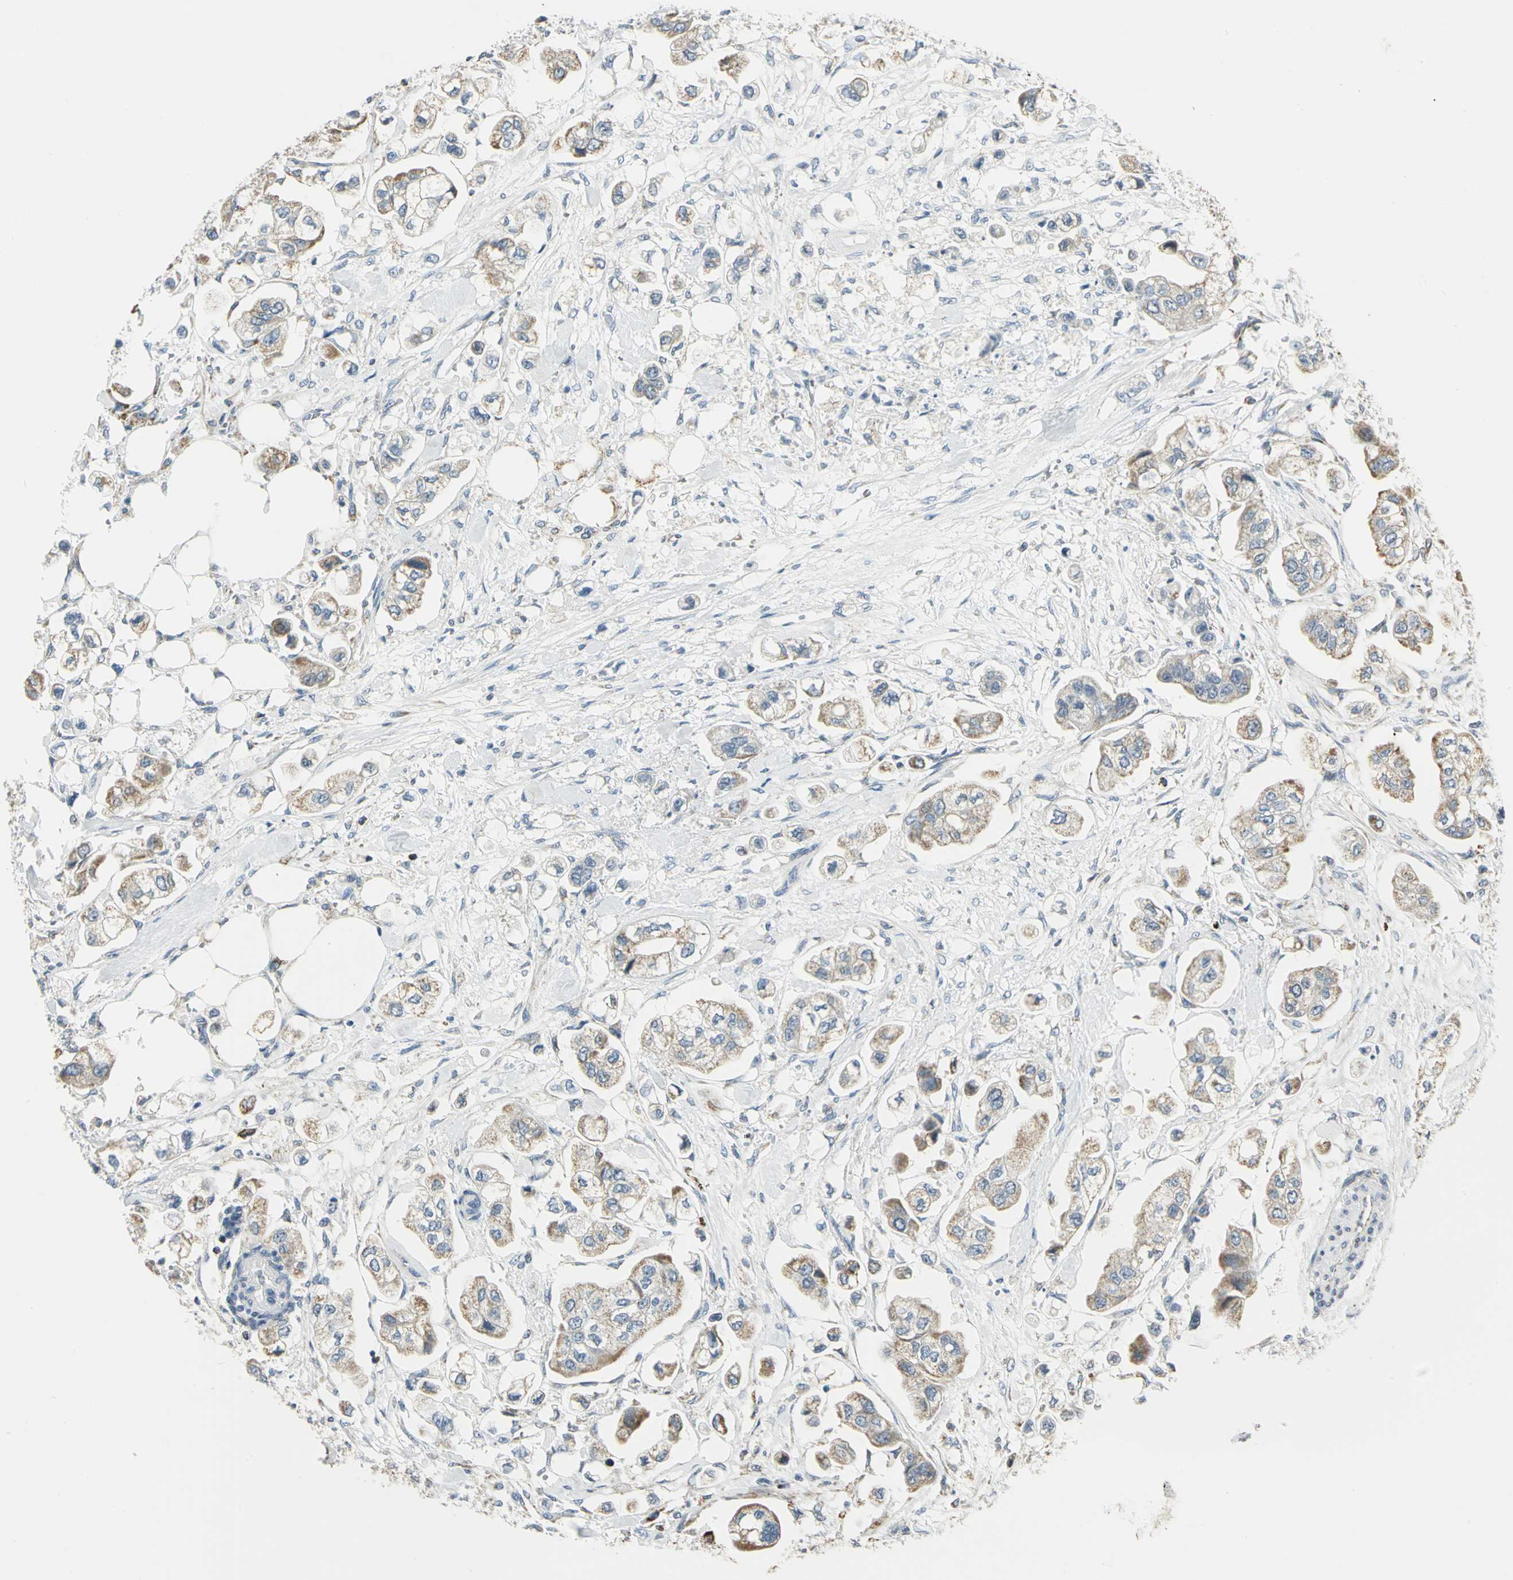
{"staining": {"intensity": "moderate", "quantity": "25%-75%", "location": "cytoplasmic/membranous"}, "tissue": "stomach cancer", "cell_type": "Tumor cells", "image_type": "cancer", "snomed": [{"axis": "morphology", "description": "Adenocarcinoma, NOS"}, {"axis": "topography", "description": "Stomach"}], "caption": "Immunohistochemistry (DAB (3,3'-diaminobenzidine)) staining of human stomach adenocarcinoma displays moderate cytoplasmic/membranous protein positivity in approximately 25%-75% of tumor cells.", "gene": "ACADM", "patient": {"sex": "male", "age": 62}}